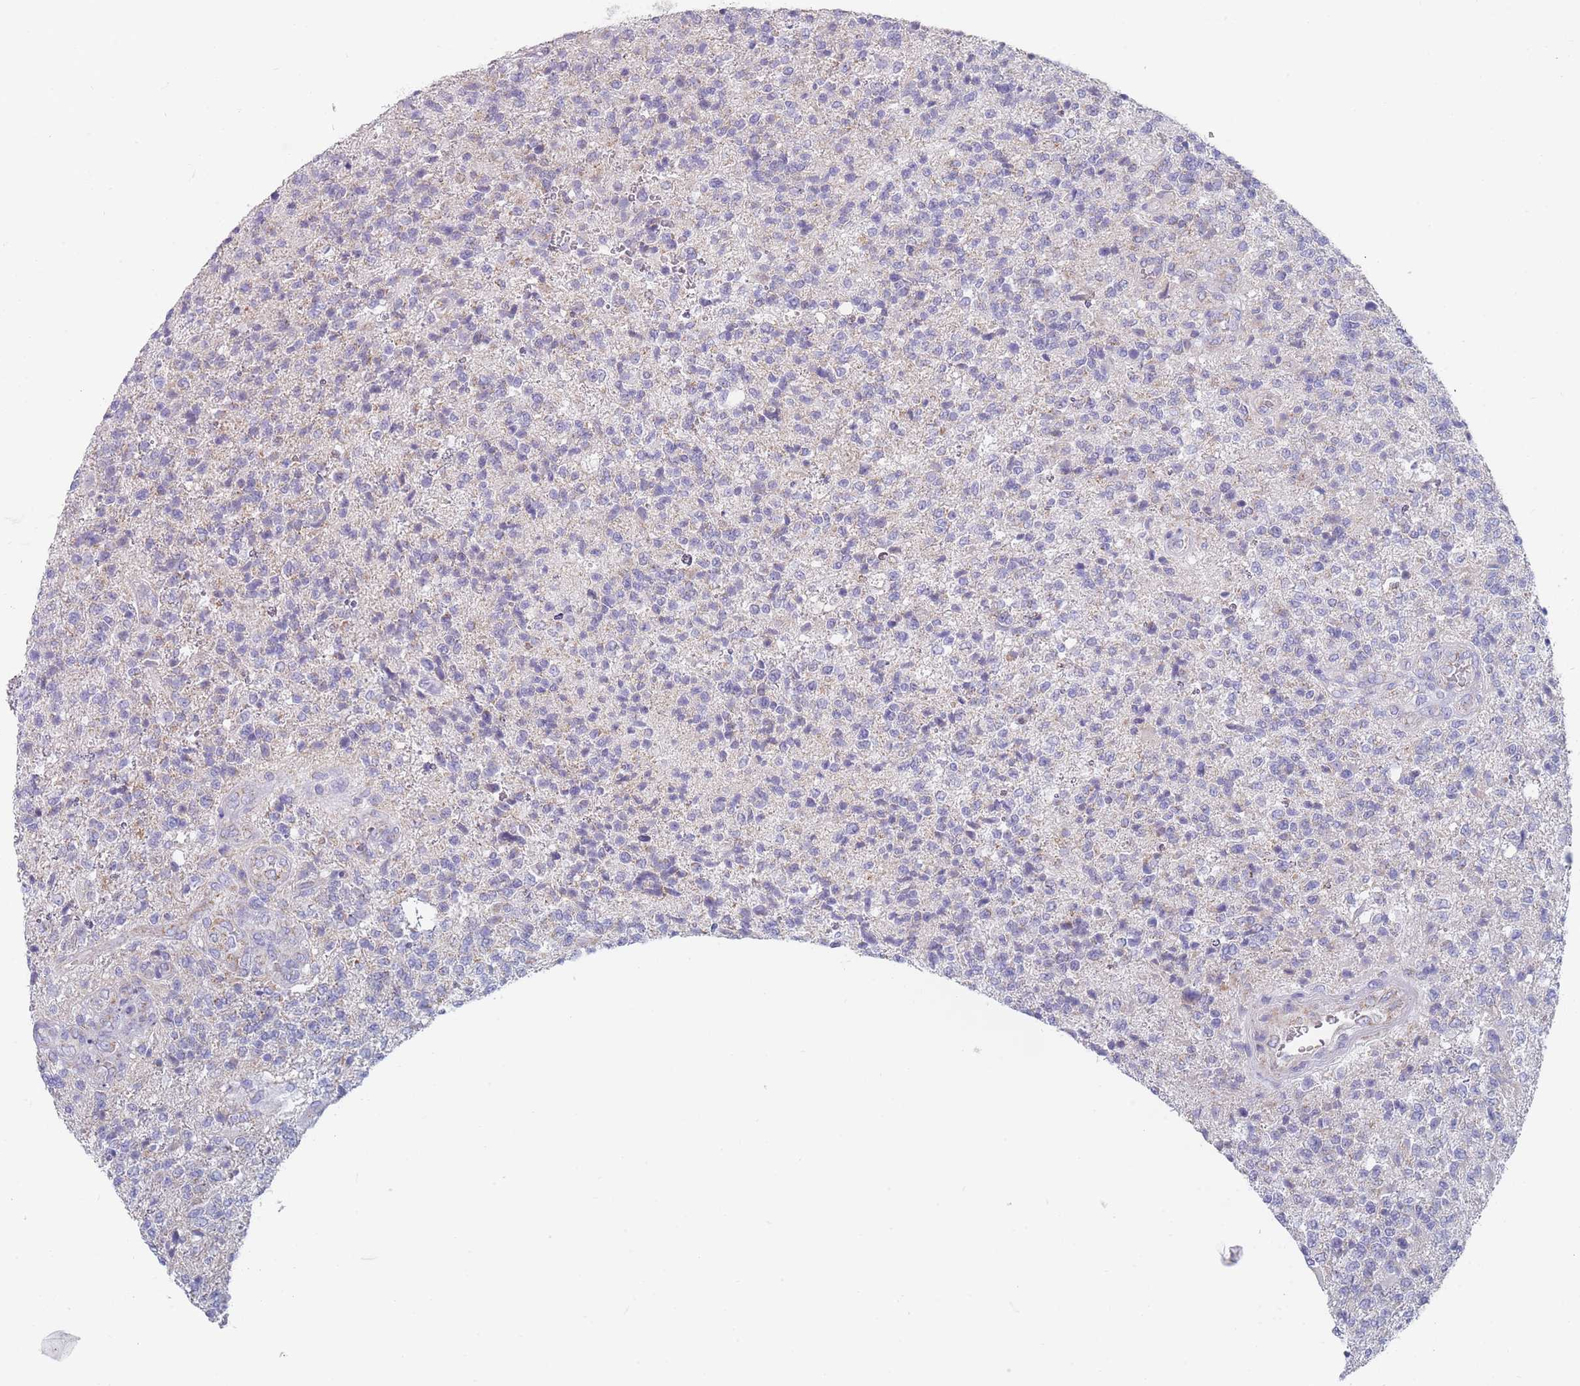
{"staining": {"intensity": "negative", "quantity": "none", "location": "none"}, "tissue": "glioma", "cell_type": "Tumor cells", "image_type": "cancer", "snomed": [{"axis": "morphology", "description": "Glioma, malignant, High grade"}, {"axis": "topography", "description": "Brain"}], "caption": "IHC histopathology image of neoplastic tissue: glioma stained with DAB displays no significant protein staining in tumor cells.", "gene": "MRPS14", "patient": {"sex": "male", "age": 56}}